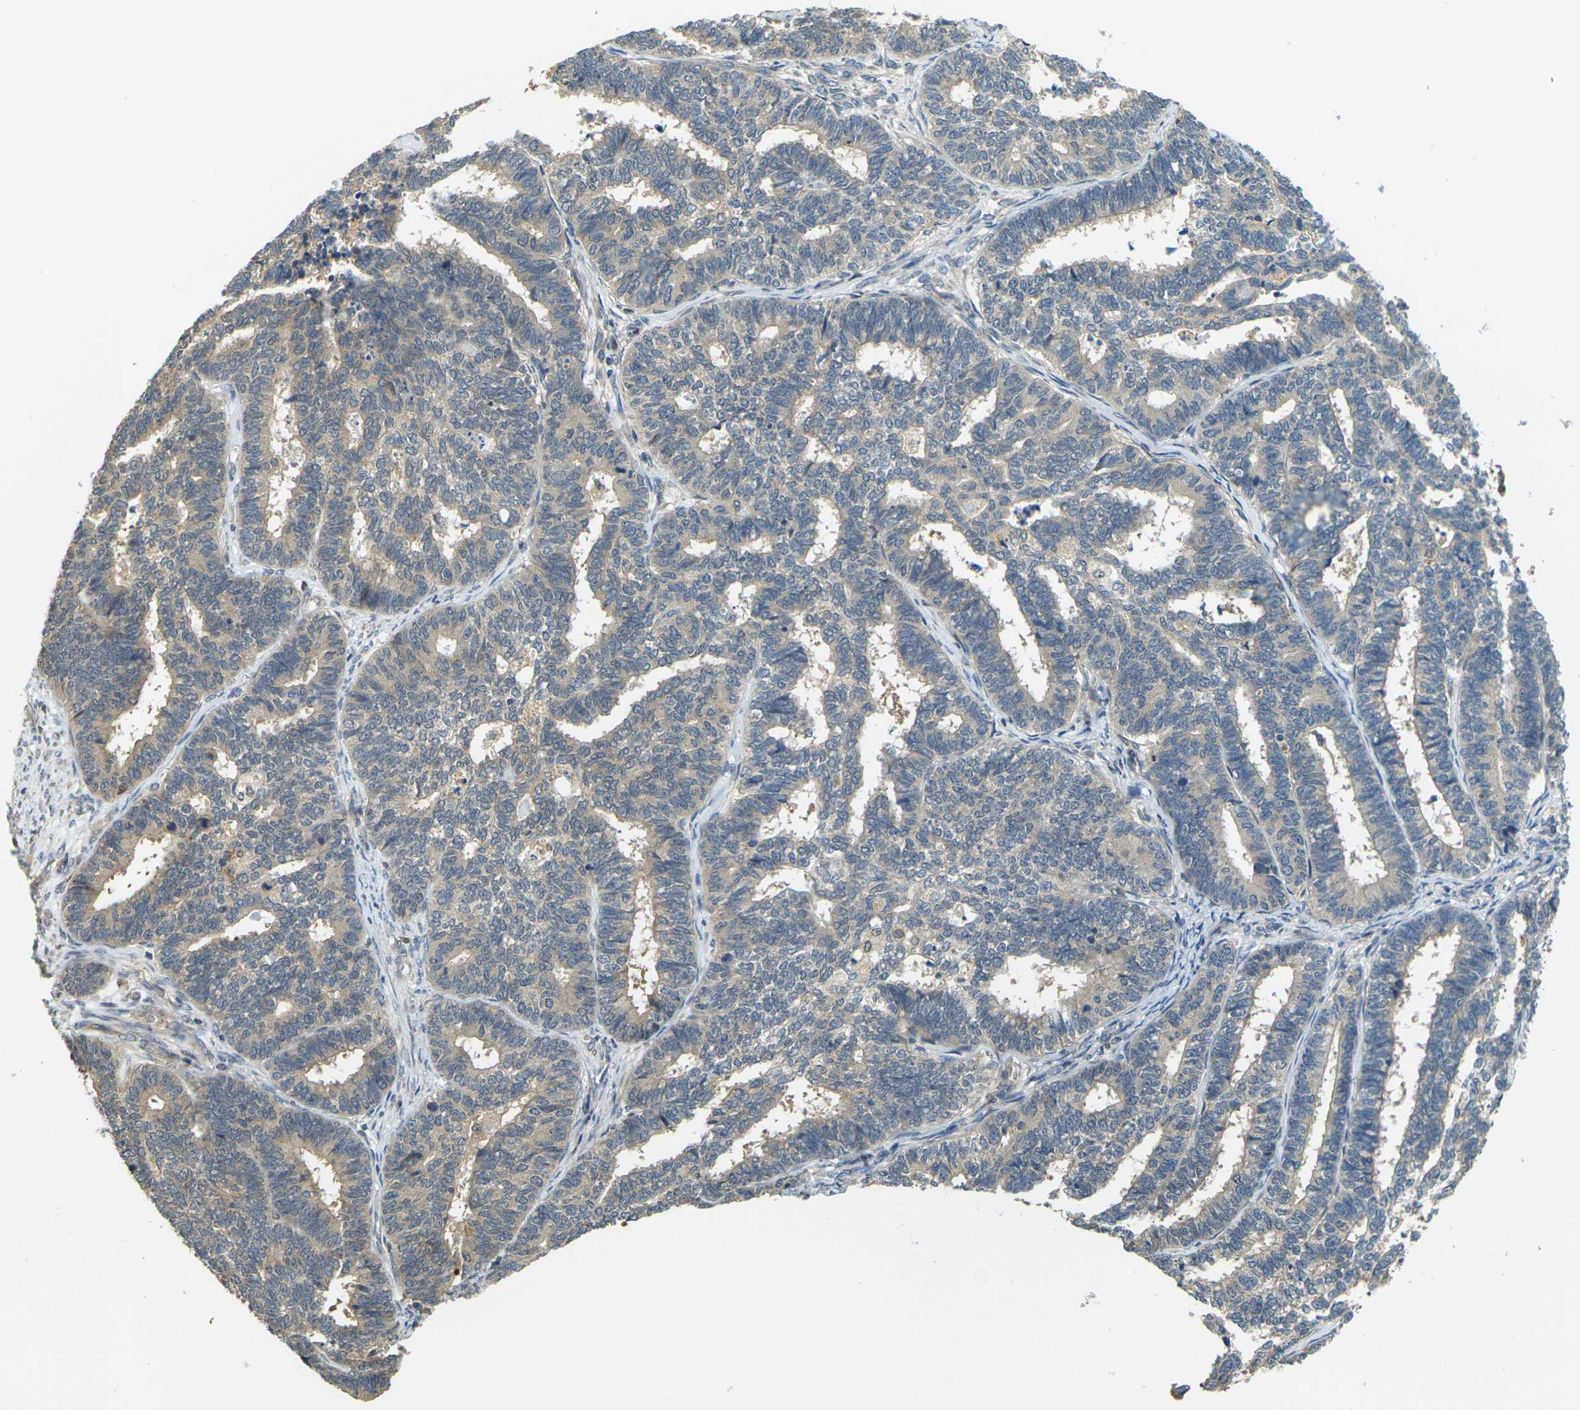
{"staining": {"intensity": "weak", "quantity": ">75%", "location": "cytoplasmic/membranous"}, "tissue": "endometrial cancer", "cell_type": "Tumor cells", "image_type": "cancer", "snomed": [{"axis": "morphology", "description": "Adenocarcinoma, NOS"}, {"axis": "topography", "description": "Endometrium"}], "caption": "The histopathology image shows a brown stain indicating the presence of a protein in the cytoplasmic/membranous of tumor cells in endometrial cancer (adenocarcinoma). (DAB = brown stain, brightfield microscopy at high magnification).", "gene": "KLHL8", "patient": {"sex": "female", "age": 70}}